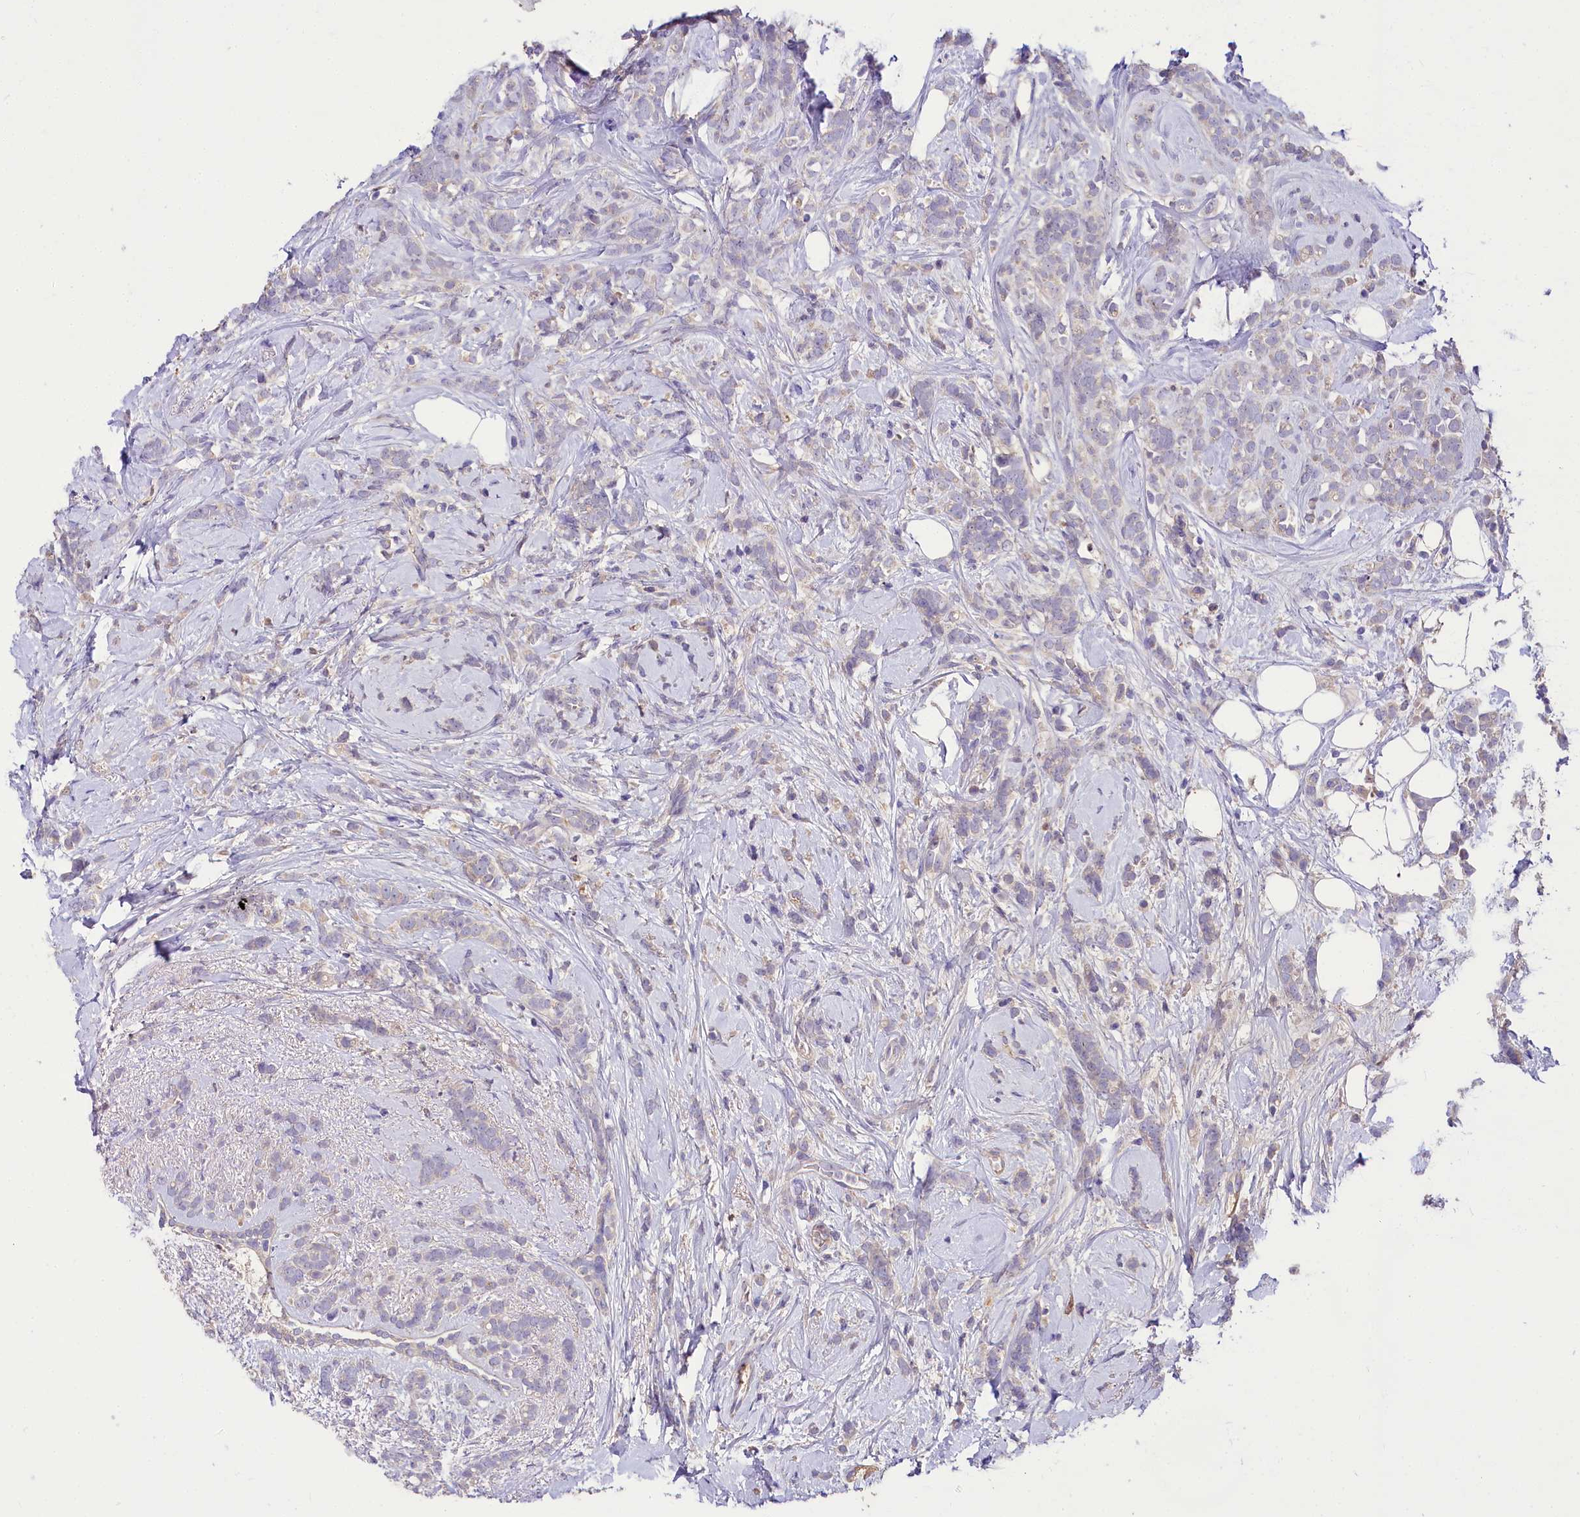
{"staining": {"intensity": "negative", "quantity": "none", "location": "none"}, "tissue": "breast cancer", "cell_type": "Tumor cells", "image_type": "cancer", "snomed": [{"axis": "morphology", "description": "Lobular carcinoma"}, {"axis": "topography", "description": "Breast"}], "caption": "The histopathology image shows no staining of tumor cells in breast cancer.", "gene": "PPP1R32", "patient": {"sex": "female", "age": 58}}